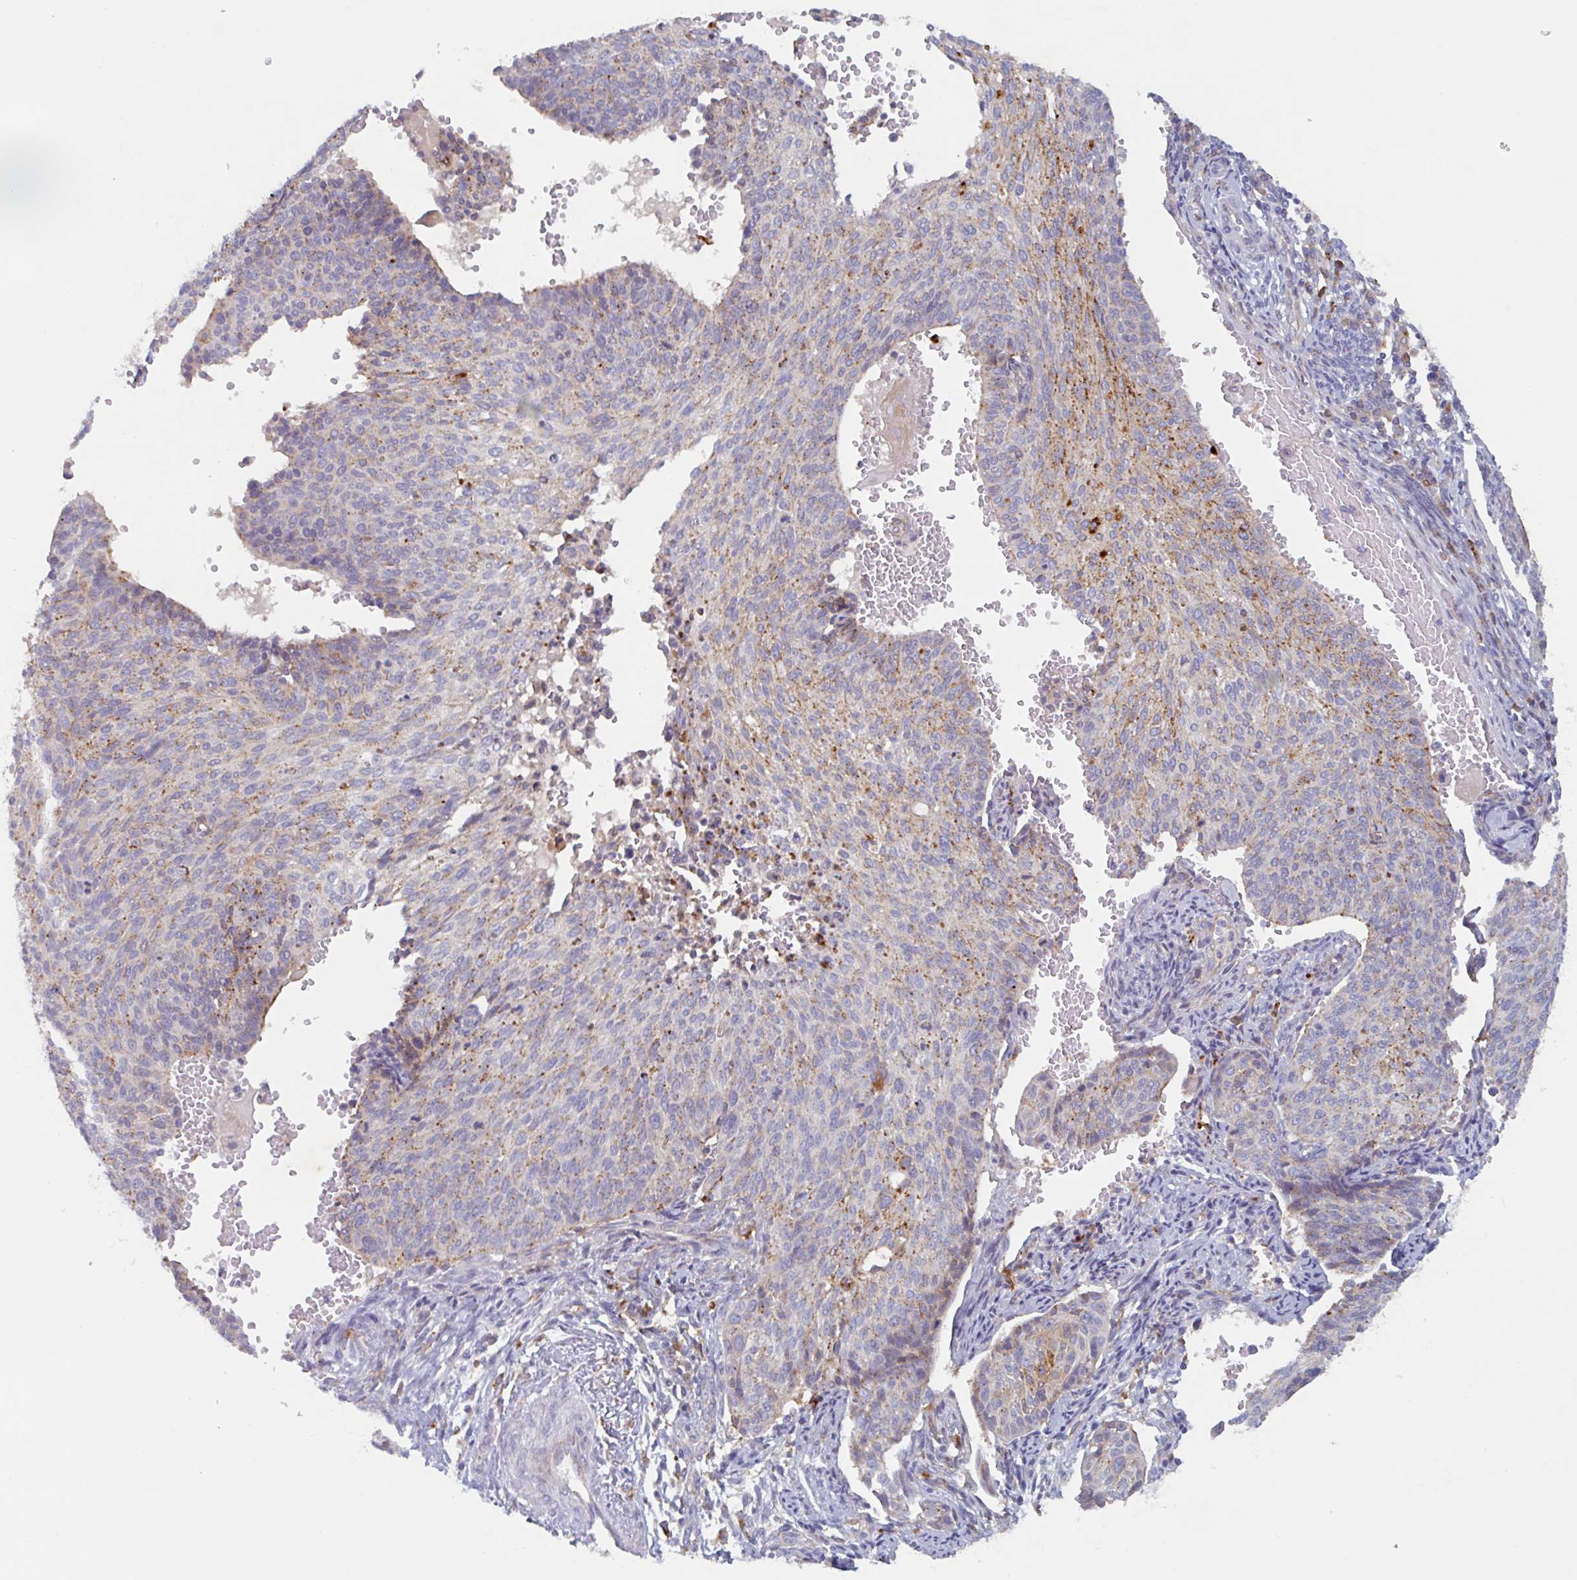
{"staining": {"intensity": "moderate", "quantity": "25%-75%", "location": "cytoplasmic/membranous"}, "tissue": "cervical cancer", "cell_type": "Tumor cells", "image_type": "cancer", "snomed": [{"axis": "morphology", "description": "Squamous cell carcinoma, NOS"}, {"axis": "topography", "description": "Cervix"}], "caption": "Immunohistochemistry of cervical squamous cell carcinoma reveals medium levels of moderate cytoplasmic/membranous staining in about 25%-75% of tumor cells.", "gene": "MANBA", "patient": {"sex": "female", "age": 70}}